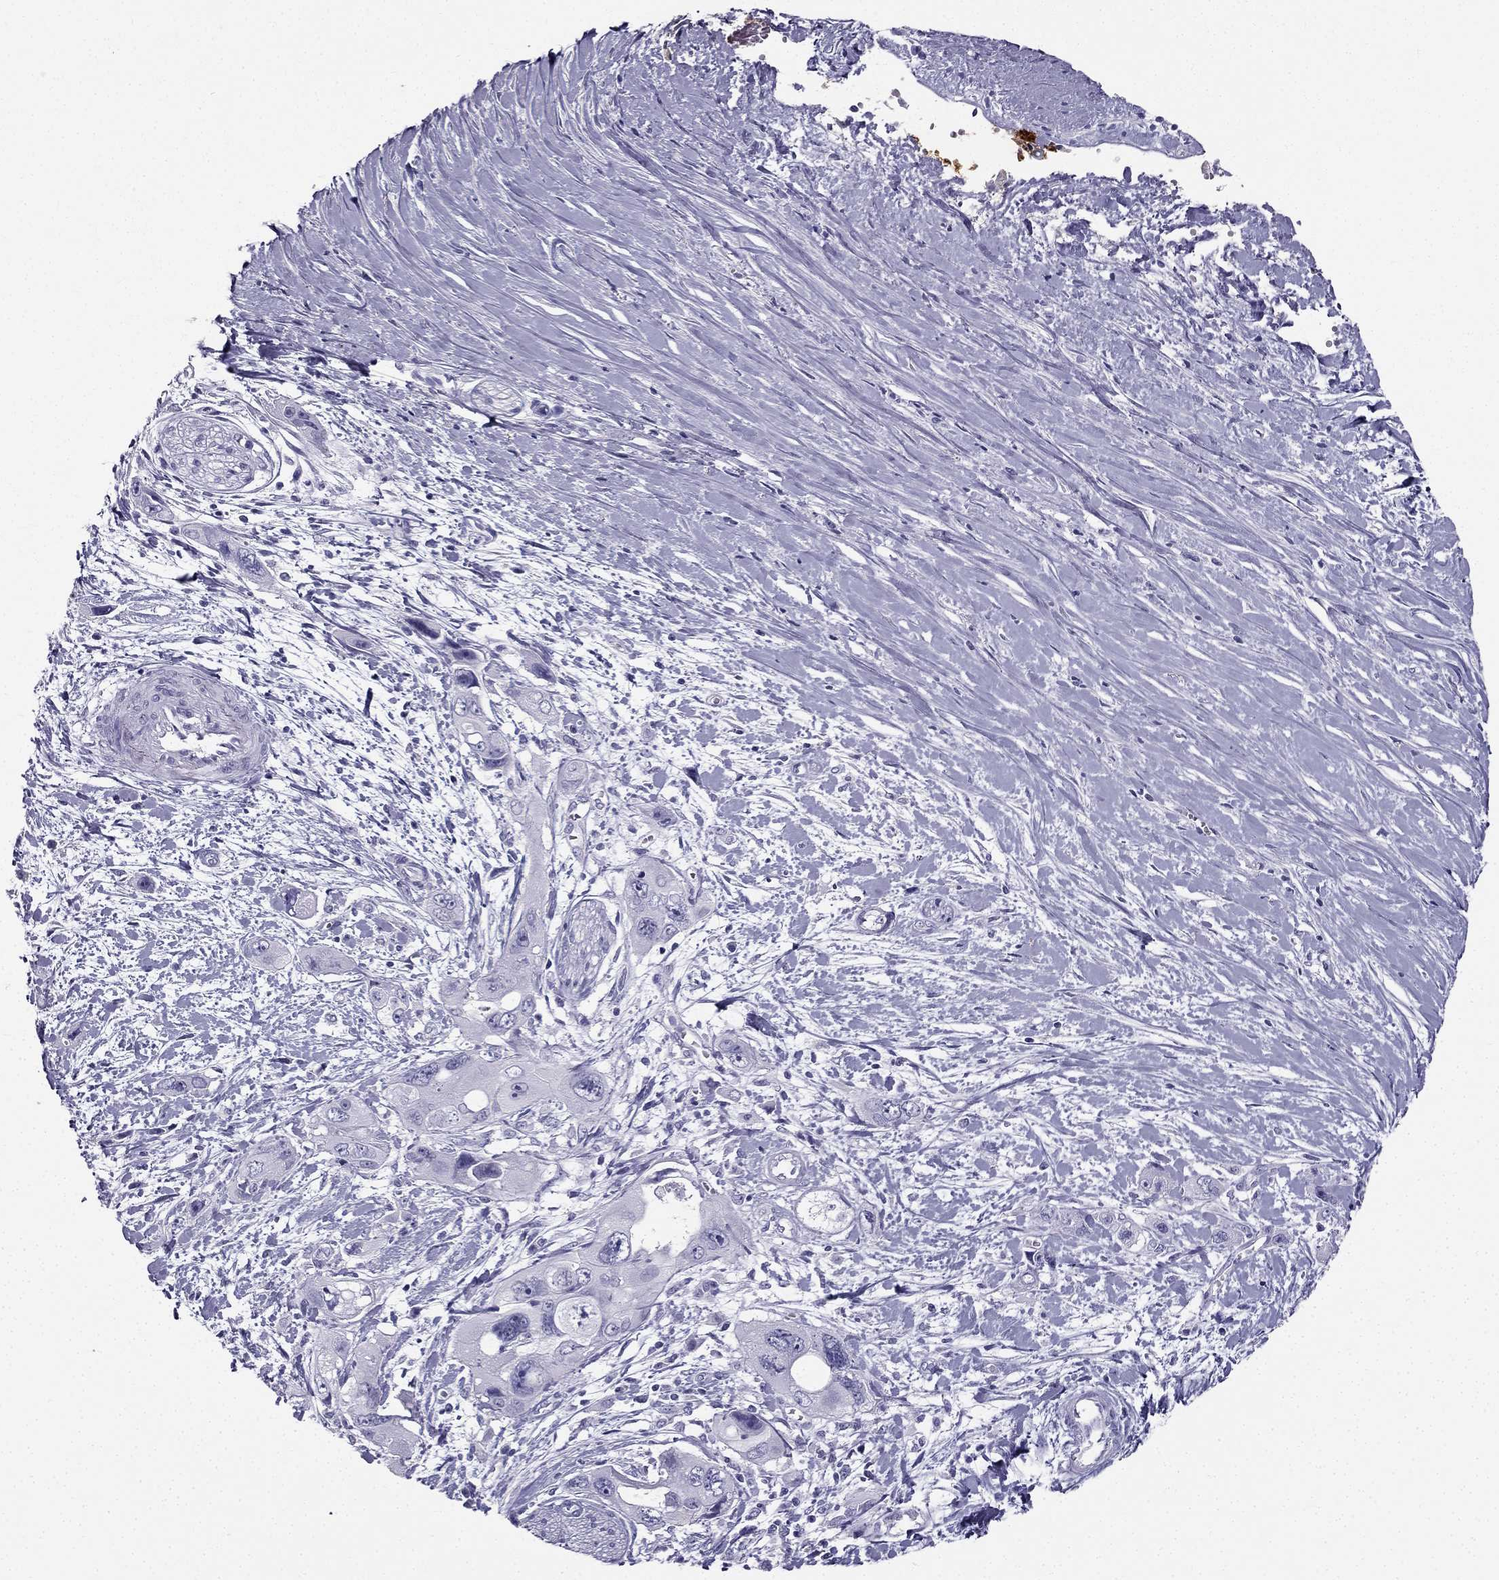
{"staining": {"intensity": "negative", "quantity": "none", "location": "none"}, "tissue": "pancreatic cancer", "cell_type": "Tumor cells", "image_type": "cancer", "snomed": [{"axis": "morphology", "description": "Adenocarcinoma, NOS"}, {"axis": "topography", "description": "Pancreas"}], "caption": "Immunohistochemistry histopathology image of pancreatic cancer stained for a protein (brown), which reveals no expression in tumor cells. (DAB immunohistochemistry, high magnification).", "gene": "TFF3", "patient": {"sex": "male", "age": 47}}